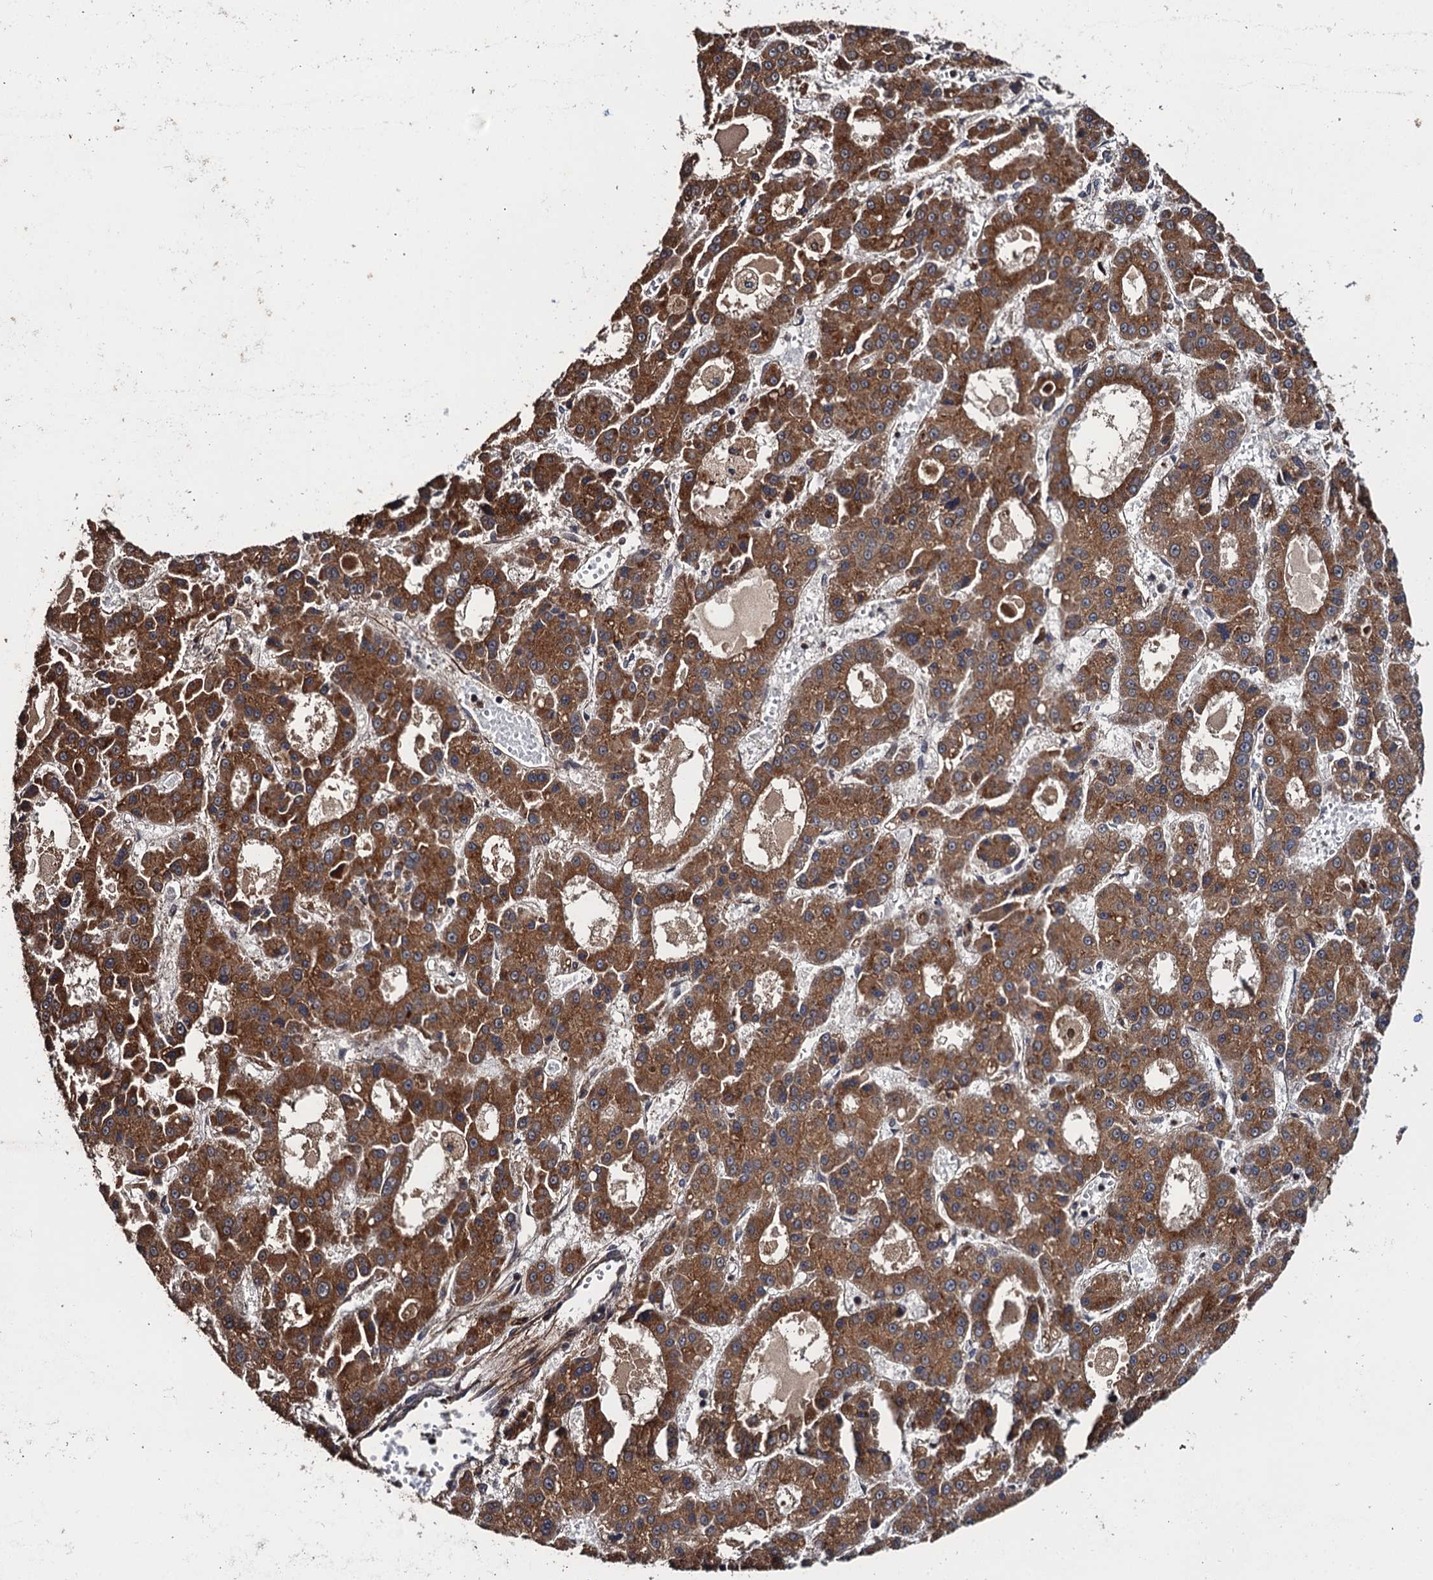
{"staining": {"intensity": "strong", "quantity": ">75%", "location": "cytoplasmic/membranous"}, "tissue": "liver cancer", "cell_type": "Tumor cells", "image_type": "cancer", "snomed": [{"axis": "morphology", "description": "Carcinoma, Hepatocellular, NOS"}, {"axis": "topography", "description": "Liver"}], "caption": "Human hepatocellular carcinoma (liver) stained with a brown dye displays strong cytoplasmic/membranous positive positivity in approximately >75% of tumor cells.", "gene": "FSIP1", "patient": {"sex": "male", "age": 70}}